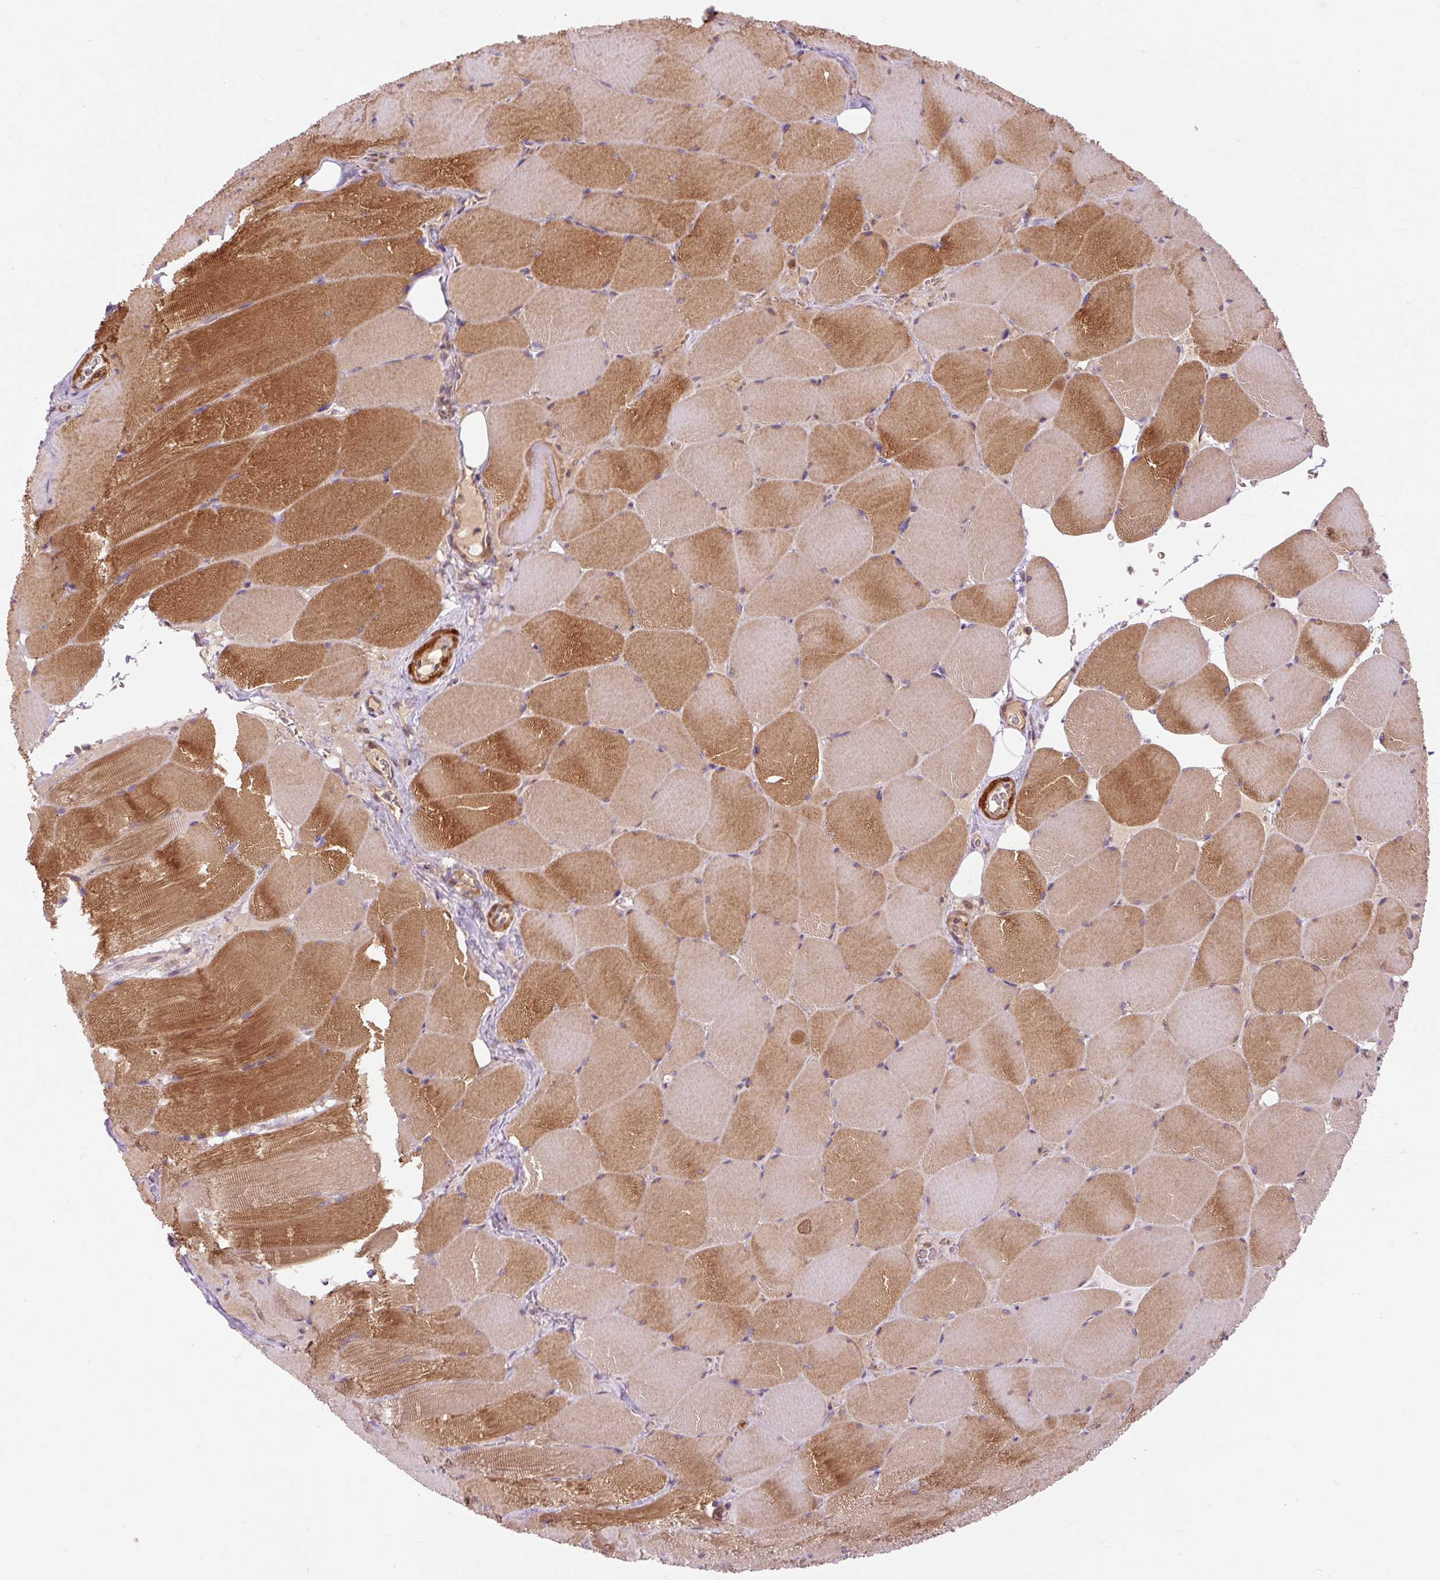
{"staining": {"intensity": "strong", "quantity": "25%-75%", "location": "cytoplasmic/membranous"}, "tissue": "skeletal muscle", "cell_type": "Myocytes", "image_type": "normal", "snomed": [{"axis": "morphology", "description": "Normal tissue, NOS"}, {"axis": "topography", "description": "Skeletal muscle"}, {"axis": "topography", "description": "Head-Neck"}], "caption": "Protein staining shows strong cytoplasmic/membranous expression in approximately 25%-75% of myocytes in benign skeletal muscle.", "gene": "RIPOR3", "patient": {"sex": "male", "age": 66}}